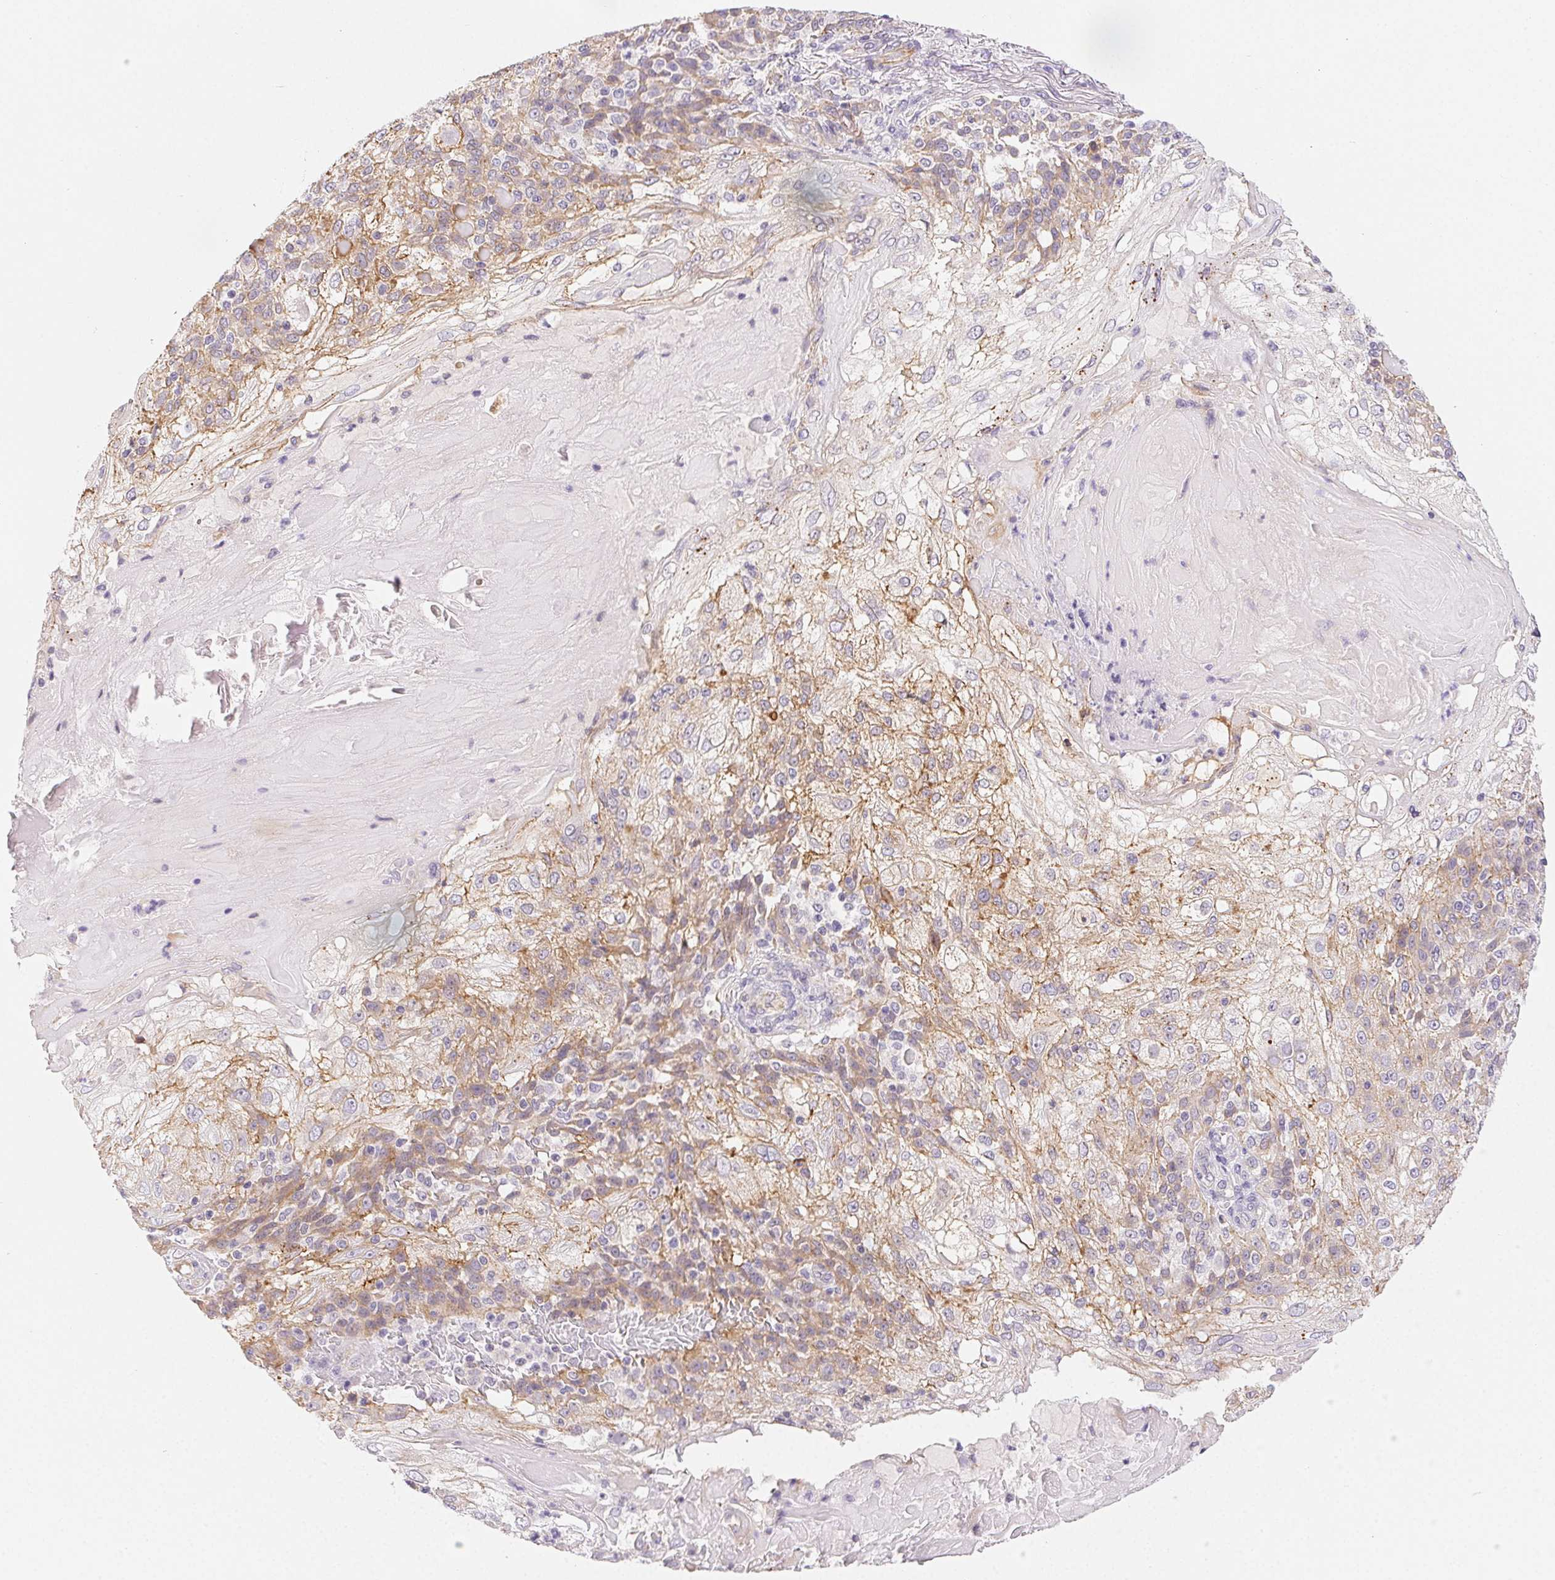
{"staining": {"intensity": "moderate", "quantity": "25%-75%", "location": "cytoplasmic/membranous"}, "tissue": "skin cancer", "cell_type": "Tumor cells", "image_type": "cancer", "snomed": [{"axis": "morphology", "description": "Normal tissue, NOS"}, {"axis": "morphology", "description": "Squamous cell carcinoma, NOS"}, {"axis": "topography", "description": "Skin"}], "caption": "Brown immunohistochemical staining in human skin cancer reveals moderate cytoplasmic/membranous expression in about 25%-75% of tumor cells. Ihc stains the protein of interest in brown and the nuclei are stained blue.", "gene": "CSN1S1", "patient": {"sex": "female", "age": 83}}